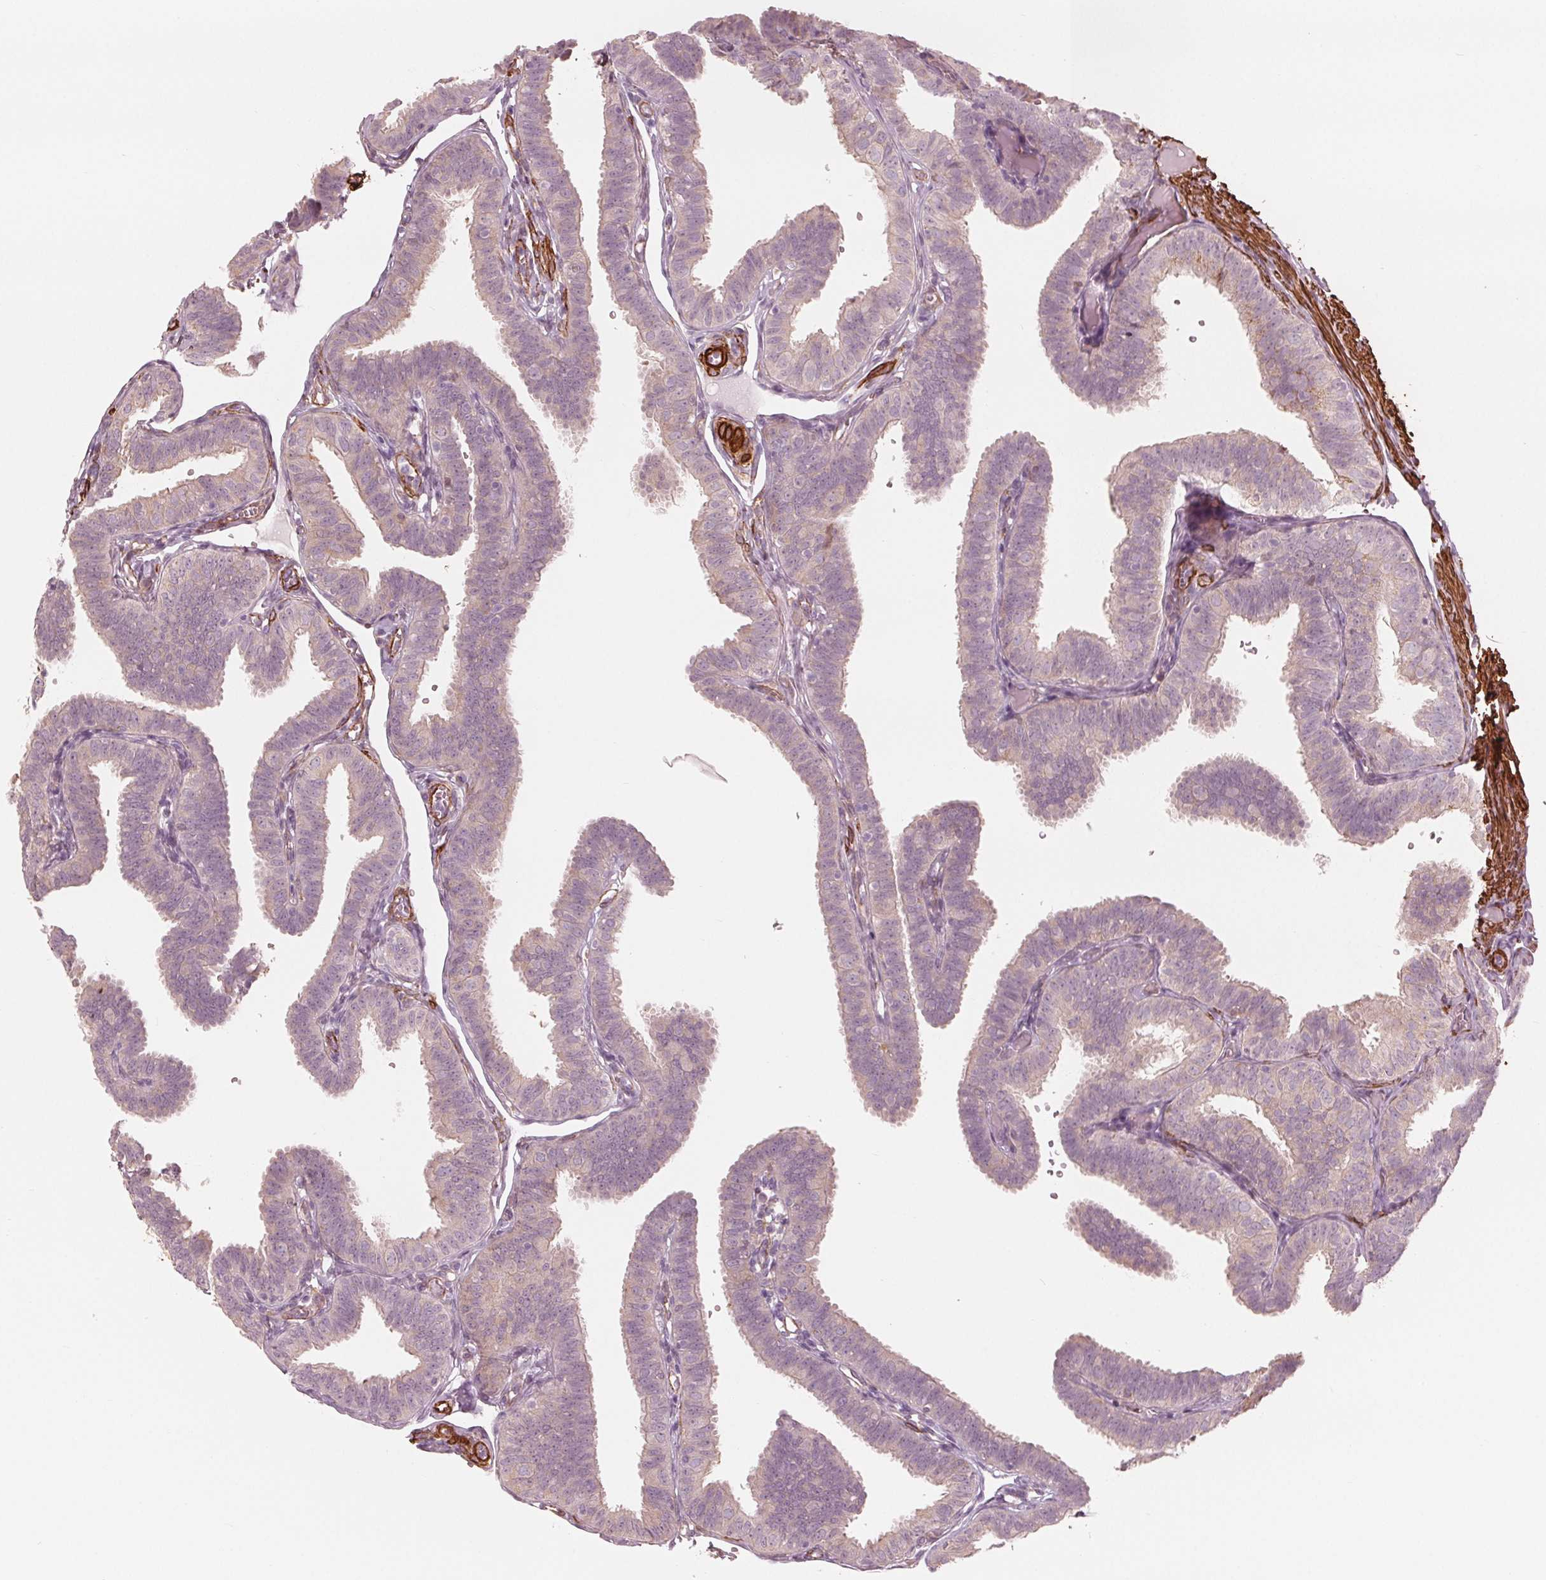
{"staining": {"intensity": "negative", "quantity": "none", "location": "none"}, "tissue": "fallopian tube", "cell_type": "Glandular cells", "image_type": "normal", "snomed": [{"axis": "morphology", "description": "Normal tissue, NOS"}, {"axis": "topography", "description": "Fallopian tube"}], "caption": "Immunohistochemistry (IHC) micrograph of benign fallopian tube stained for a protein (brown), which displays no staining in glandular cells.", "gene": "MIER3", "patient": {"sex": "female", "age": 25}}